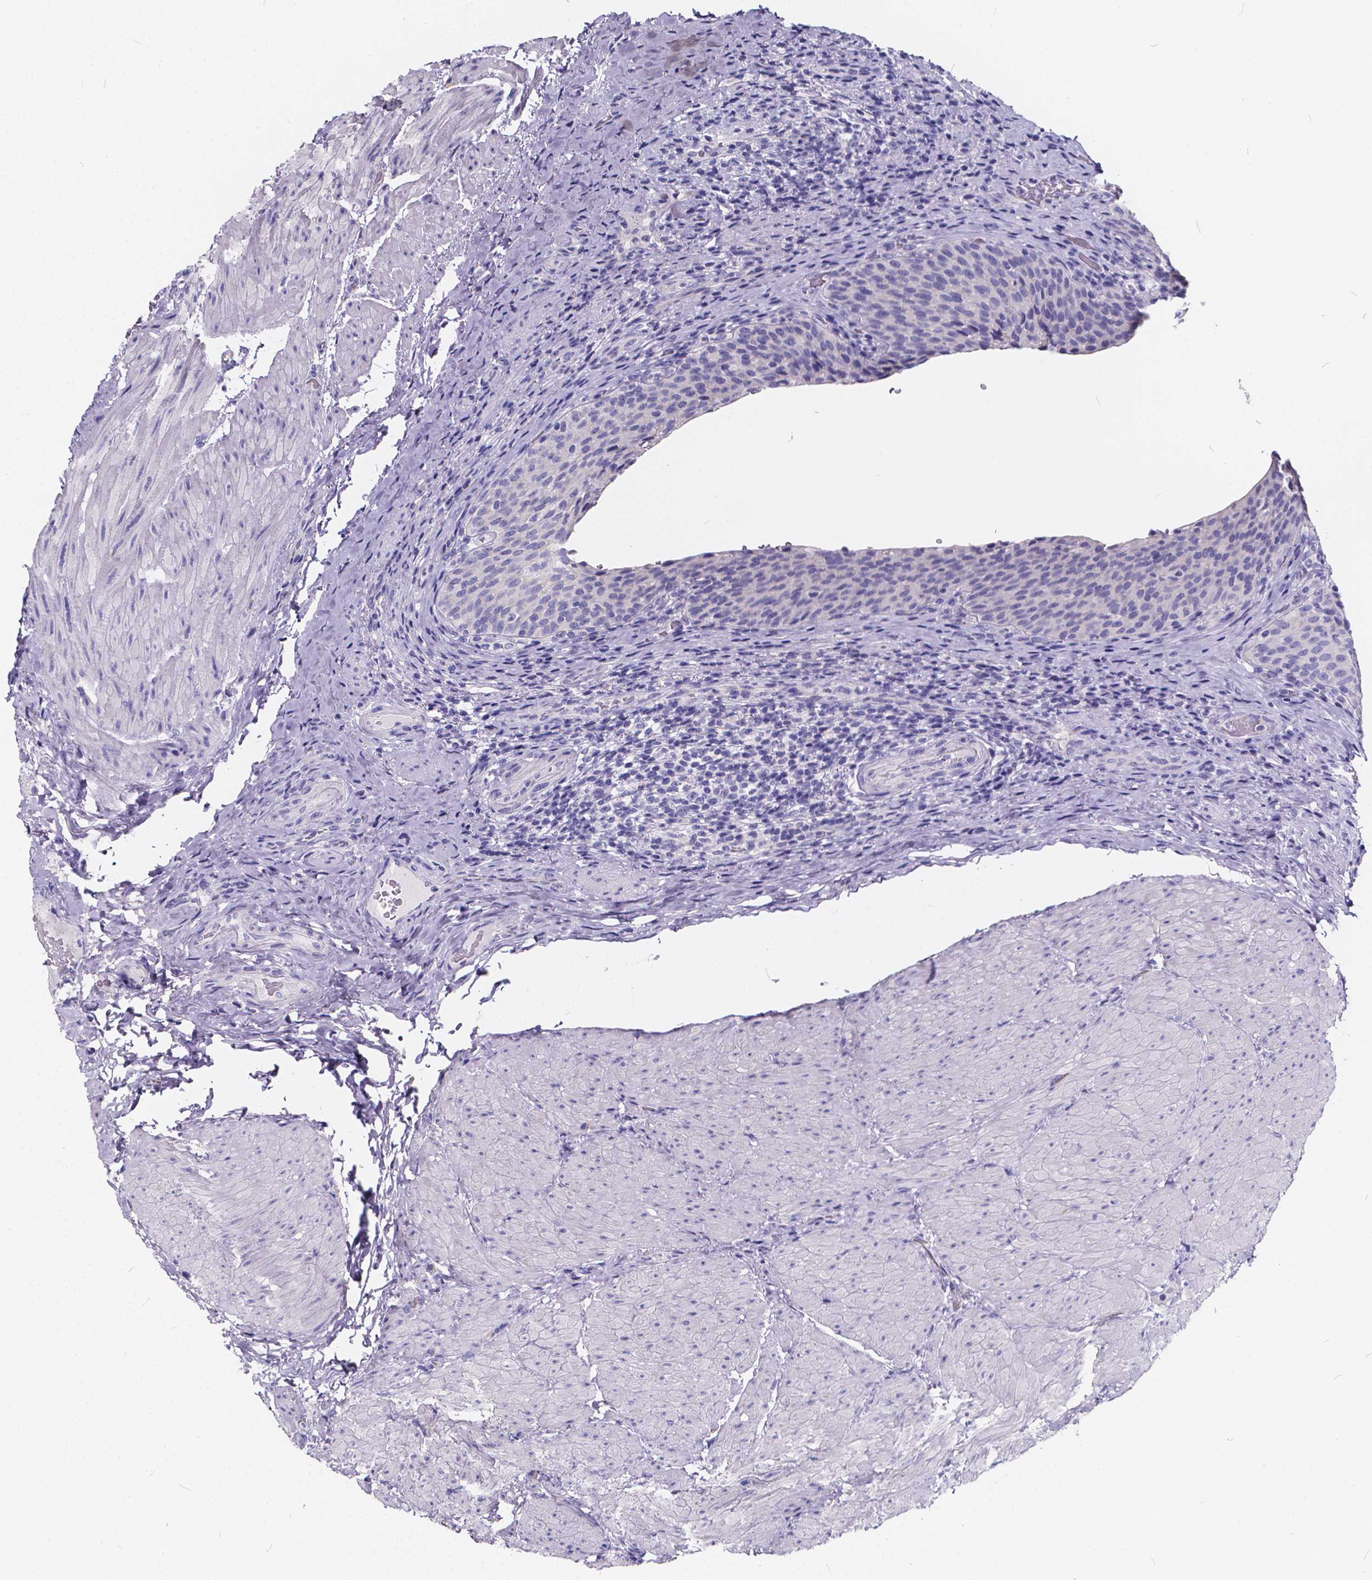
{"staining": {"intensity": "negative", "quantity": "none", "location": "none"}, "tissue": "urinary bladder", "cell_type": "Urothelial cells", "image_type": "normal", "snomed": [{"axis": "morphology", "description": "Normal tissue, NOS"}, {"axis": "topography", "description": "Urinary bladder"}, {"axis": "topography", "description": "Peripheral nerve tissue"}], "caption": "A high-resolution photomicrograph shows IHC staining of normal urinary bladder, which demonstrates no significant staining in urothelial cells.", "gene": "SPEF2", "patient": {"sex": "male", "age": 66}}